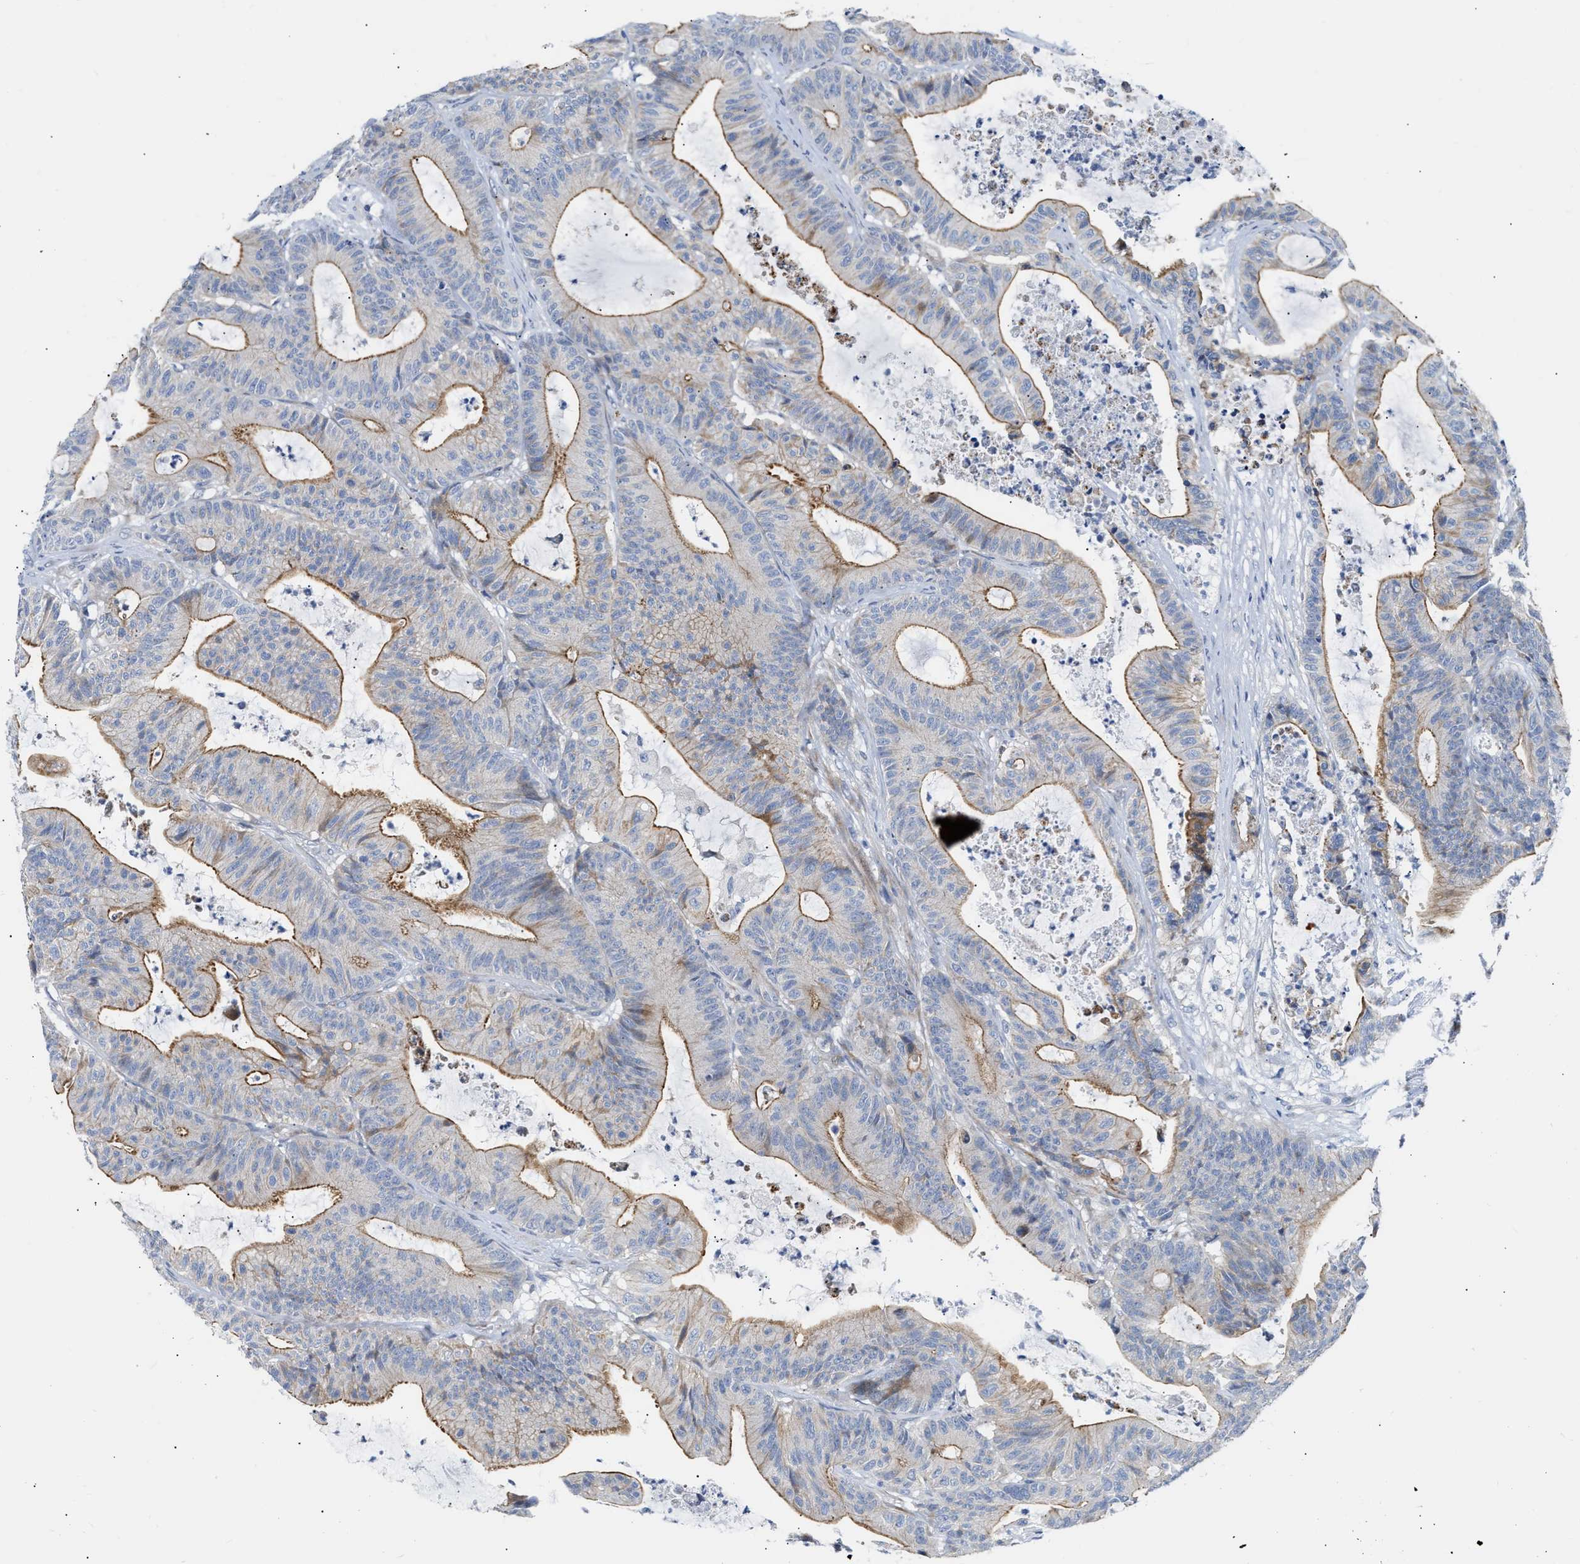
{"staining": {"intensity": "moderate", "quantity": "<25%", "location": "cytoplasmic/membranous"}, "tissue": "colorectal cancer", "cell_type": "Tumor cells", "image_type": "cancer", "snomed": [{"axis": "morphology", "description": "Adenocarcinoma, NOS"}, {"axis": "topography", "description": "Colon"}], "caption": "Tumor cells reveal low levels of moderate cytoplasmic/membranous expression in approximately <25% of cells in human colorectal cancer (adenocarcinoma).", "gene": "FHL1", "patient": {"sex": "female", "age": 84}}